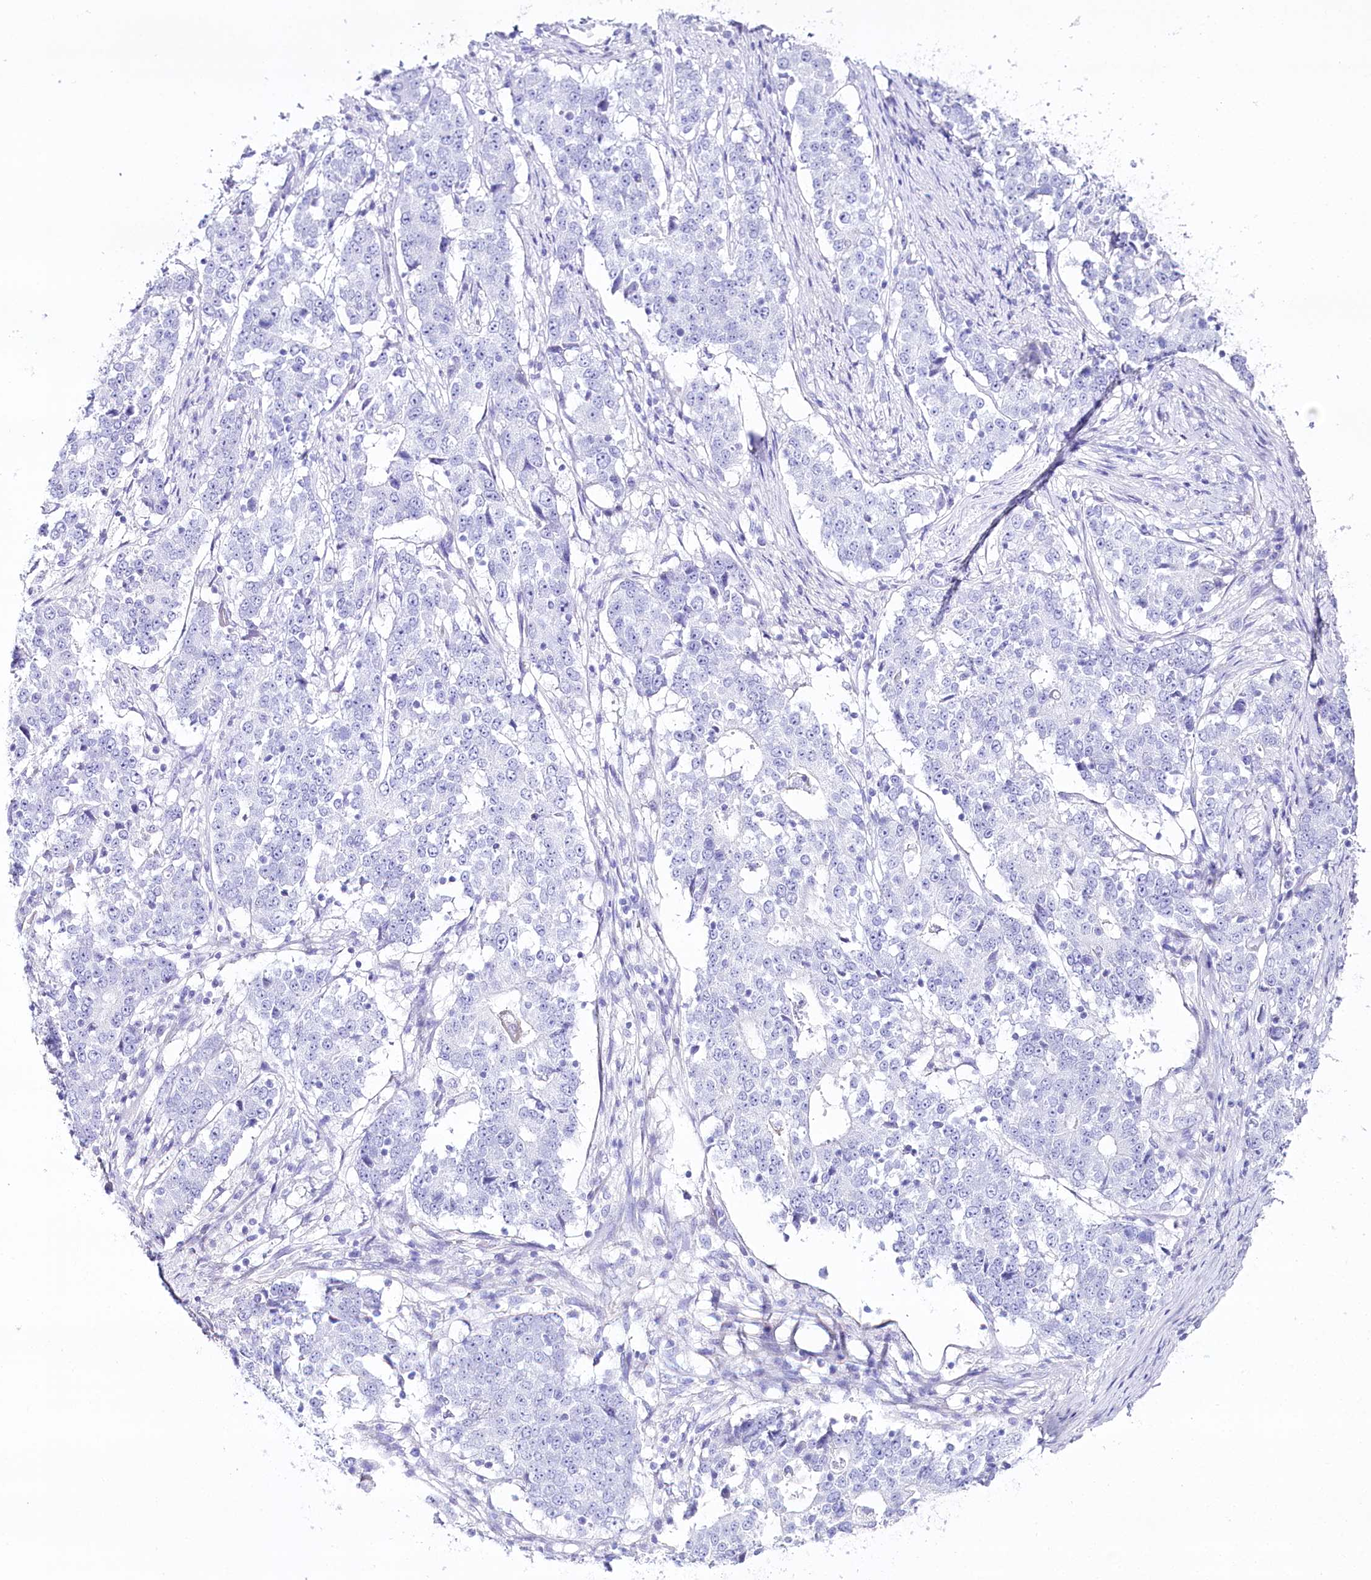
{"staining": {"intensity": "negative", "quantity": "none", "location": "none"}, "tissue": "stomach cancer", "cell_type": "Tumor cells", "image_type": "cancer", "snomed": [{"axis": "morphology", "description": "Adenocarcinoma, NOS"}, {"axis": "topography", "description": "Stomach"}], "caption": "Micrograph shows no significant protein staining in tumor cells of stomach adenocarcinoma.", "gene": "CSN3", "patient": {"sex": "male", "age": 59}}